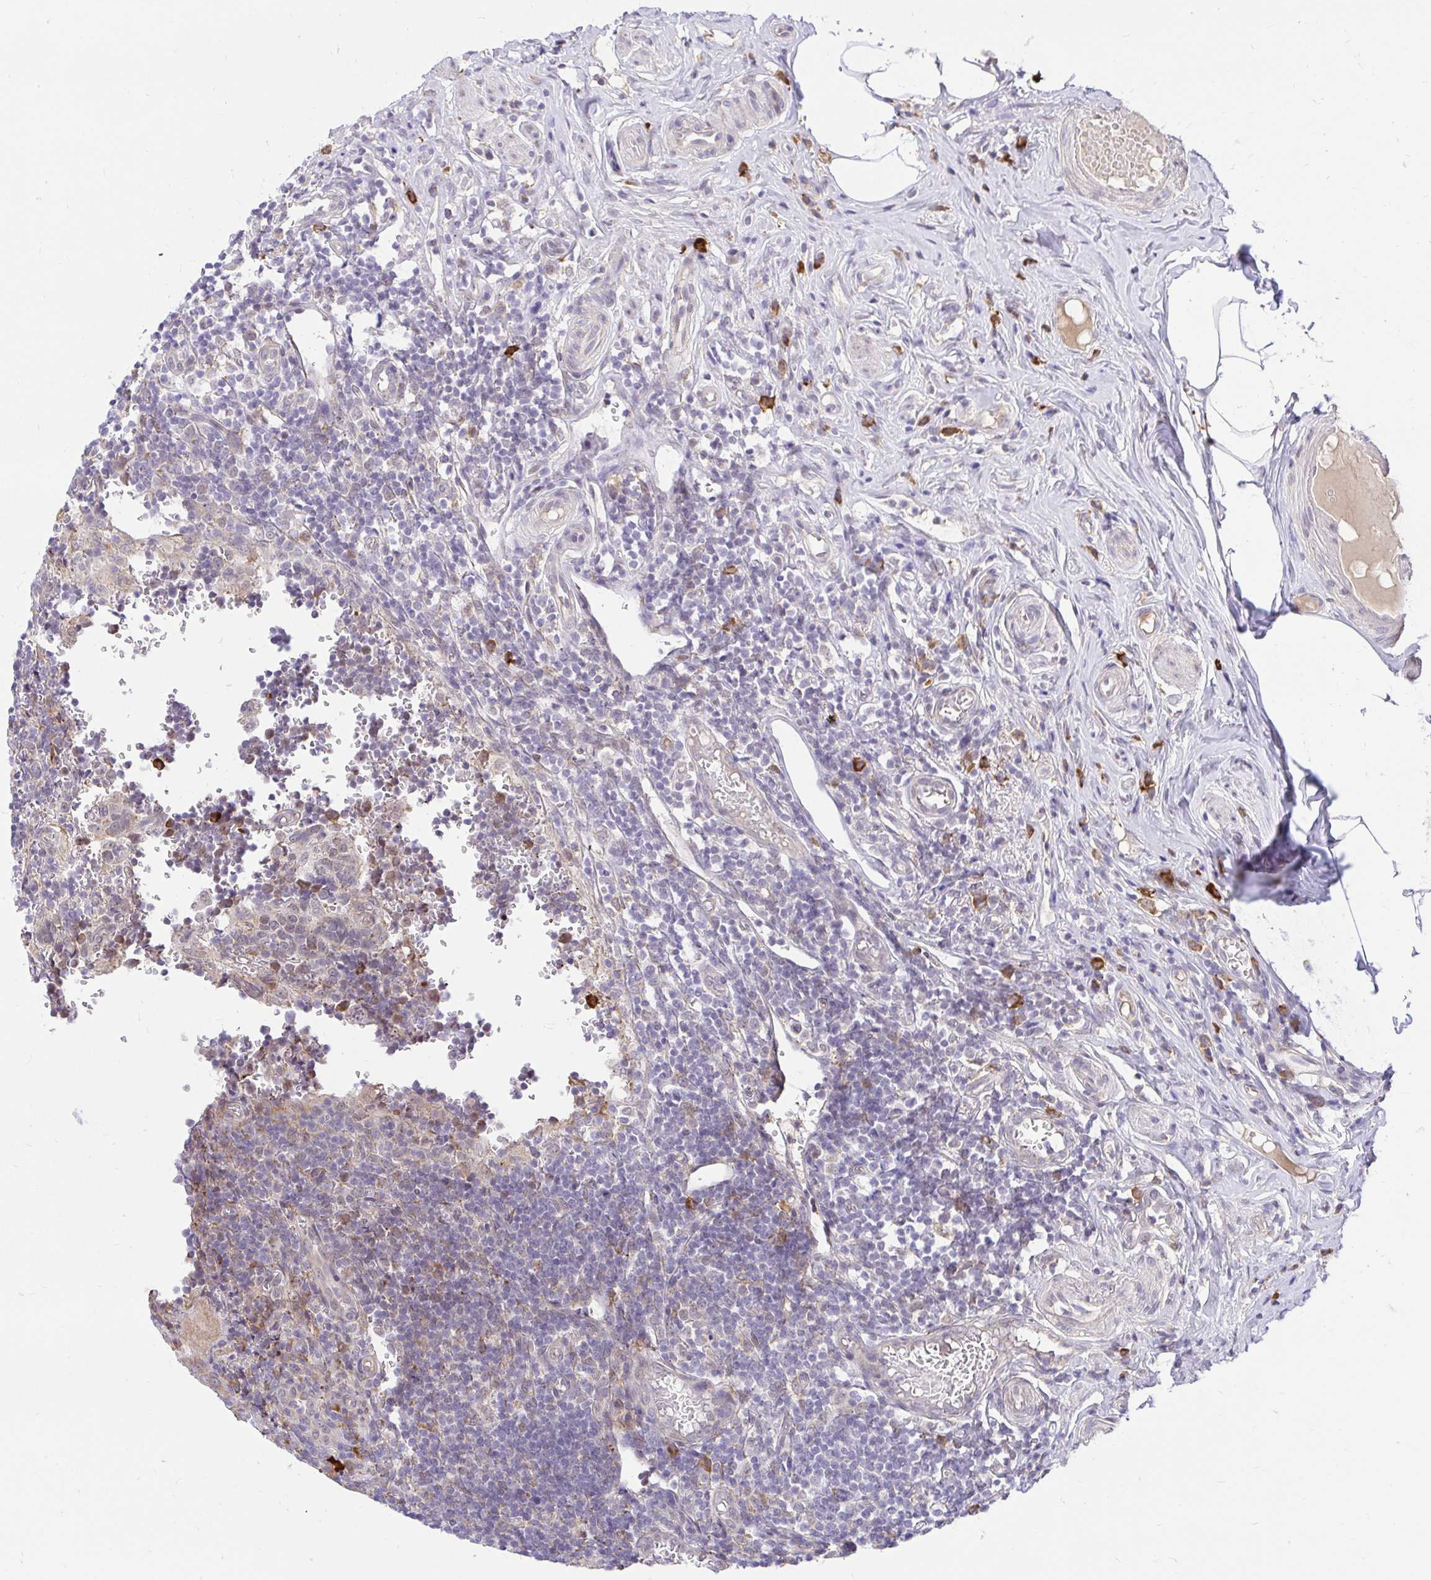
{"staining": {"intensity": "moderate", "quantity": ">75%", "location": "cytoplasmic/membranous"}, "tissue": "appendix", "cell_type": "Glandular cells", "image_type": "normal", "snomed": [{"axis": "morphology", "description": "Normal tissue, NOS"}, {"axis": "topography", "description": "Appendix"}], "caption": "IHC photomicrograph of normal human appendix stained for a protein (brown), which displays medium levels of moderate cytoplasmic/membranous expression in about >75% of glandular cells.", "gene": "NAALAD2", "patient": {"sex": "male", "age": 18}}